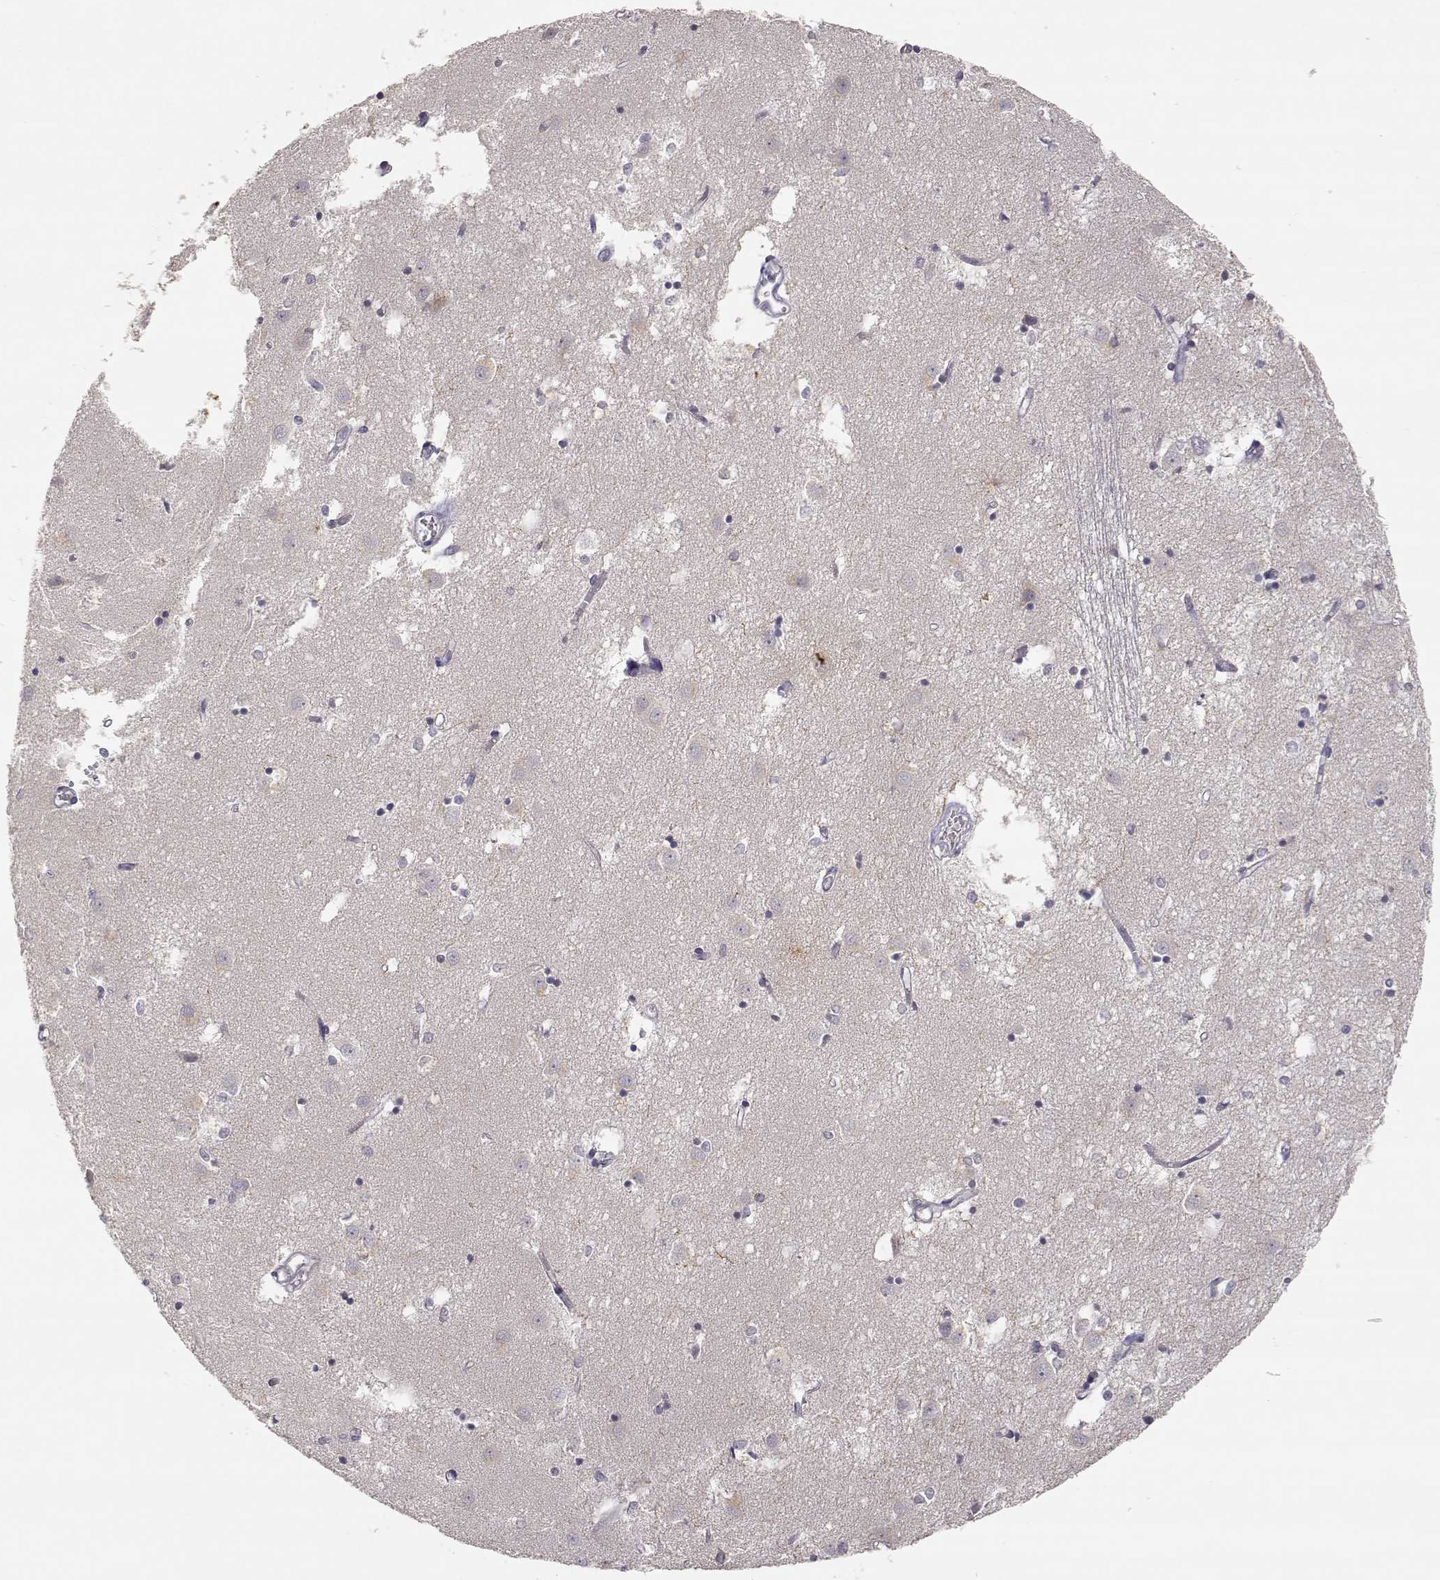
{"staining": {"intensity": "negative", "quantity": "none", "location": "none"}, "tissue": "caudate", "cell_type": "Glial cells", "image_type": "normal", "snomed": [{"axis": "morphology", "description": "Normal tissue, NOS"}, {"axis": "topography", "description": "Lateral ventricle wall"}], "caption": "High magnification brightfield microscopy of unremarkable caudate stained with DAB (brown) and counterstained with hematoxylin (blue): glial cells show no significant positivity. (DAB immunohistochemistry (IHC), high magnification).", "gene": "RAD51", "patient": {"sex": "male", "age": 54}}